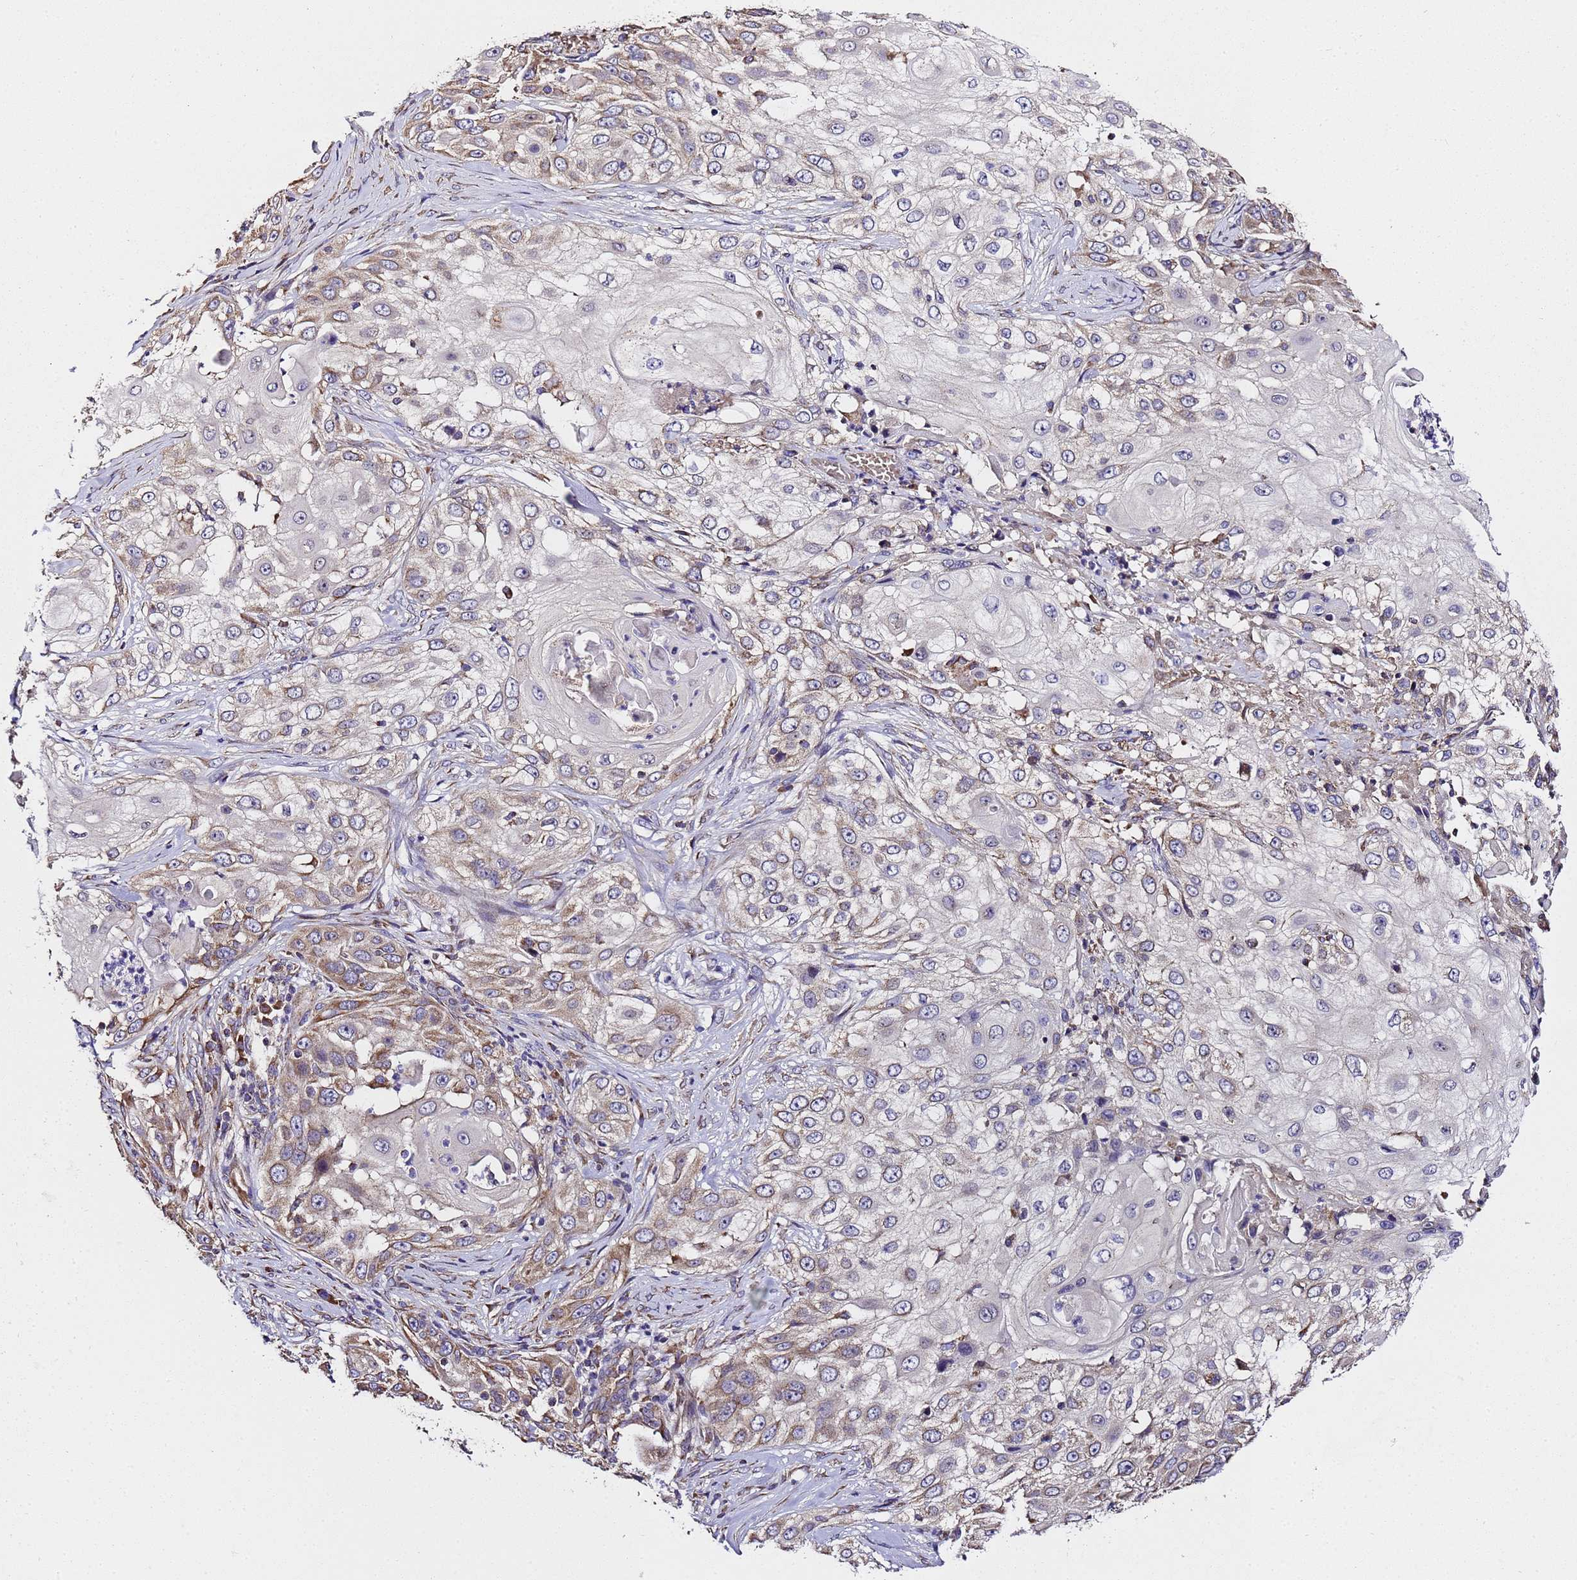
{"staining": {"intensity": "moderate", "quantity": "<25%", "location": "cytoplasmic/membranous"}, "tissue": "skin cancer", "cell_type": "Tumor cells", "image_type": "cancer", "snomed": [{"axis": "morphology", "description": "Squamous cell carcinoma, NOS"}, {"axis": "topography", "description": "Skin"}], "caption": "Human squamous cell carcinoma (skin) stained with a protein marker reveals moderate staining in tumor cells.", "gene": "LRRIQ1", "patient": {"sex": "female", "age": 44}}